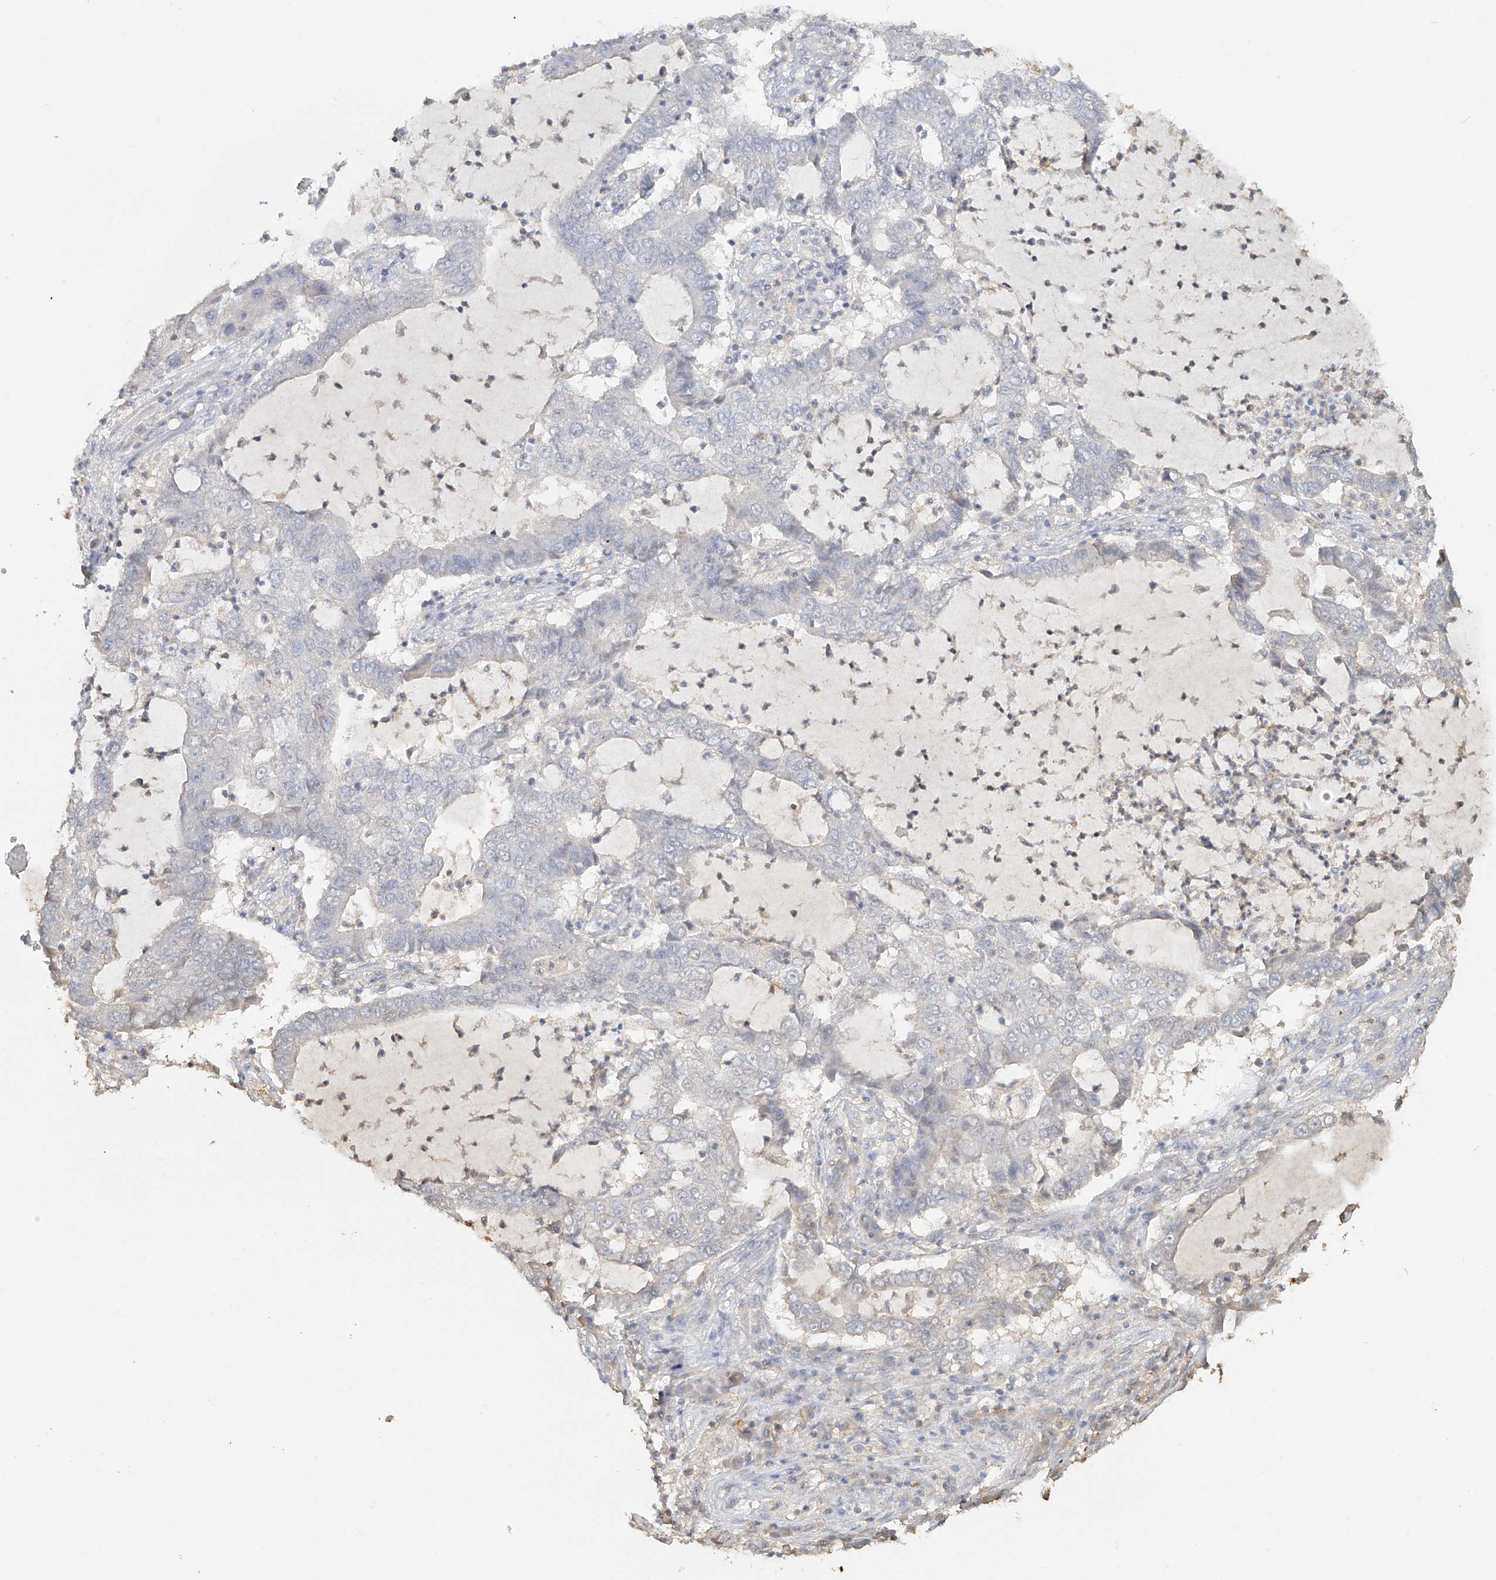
{"staining": {"intensity": "negative", "quantity": "none", "location": "none"}, "tissue": "lung cancer", "cell_type": "Tumor cells", "image_type": "cancer", "snomed": [{"axis": "morphology", "description": "Adenocarcinoma, NOS"}, {"axis": "topography", "description": "Lung"}], "caption": "Lung adenocarcinoma was stained to show a protein in brown. There is no significant staining in tumor cells.", "gene": "NPHS1", "patient": {"sex": "female", "age": 51}}